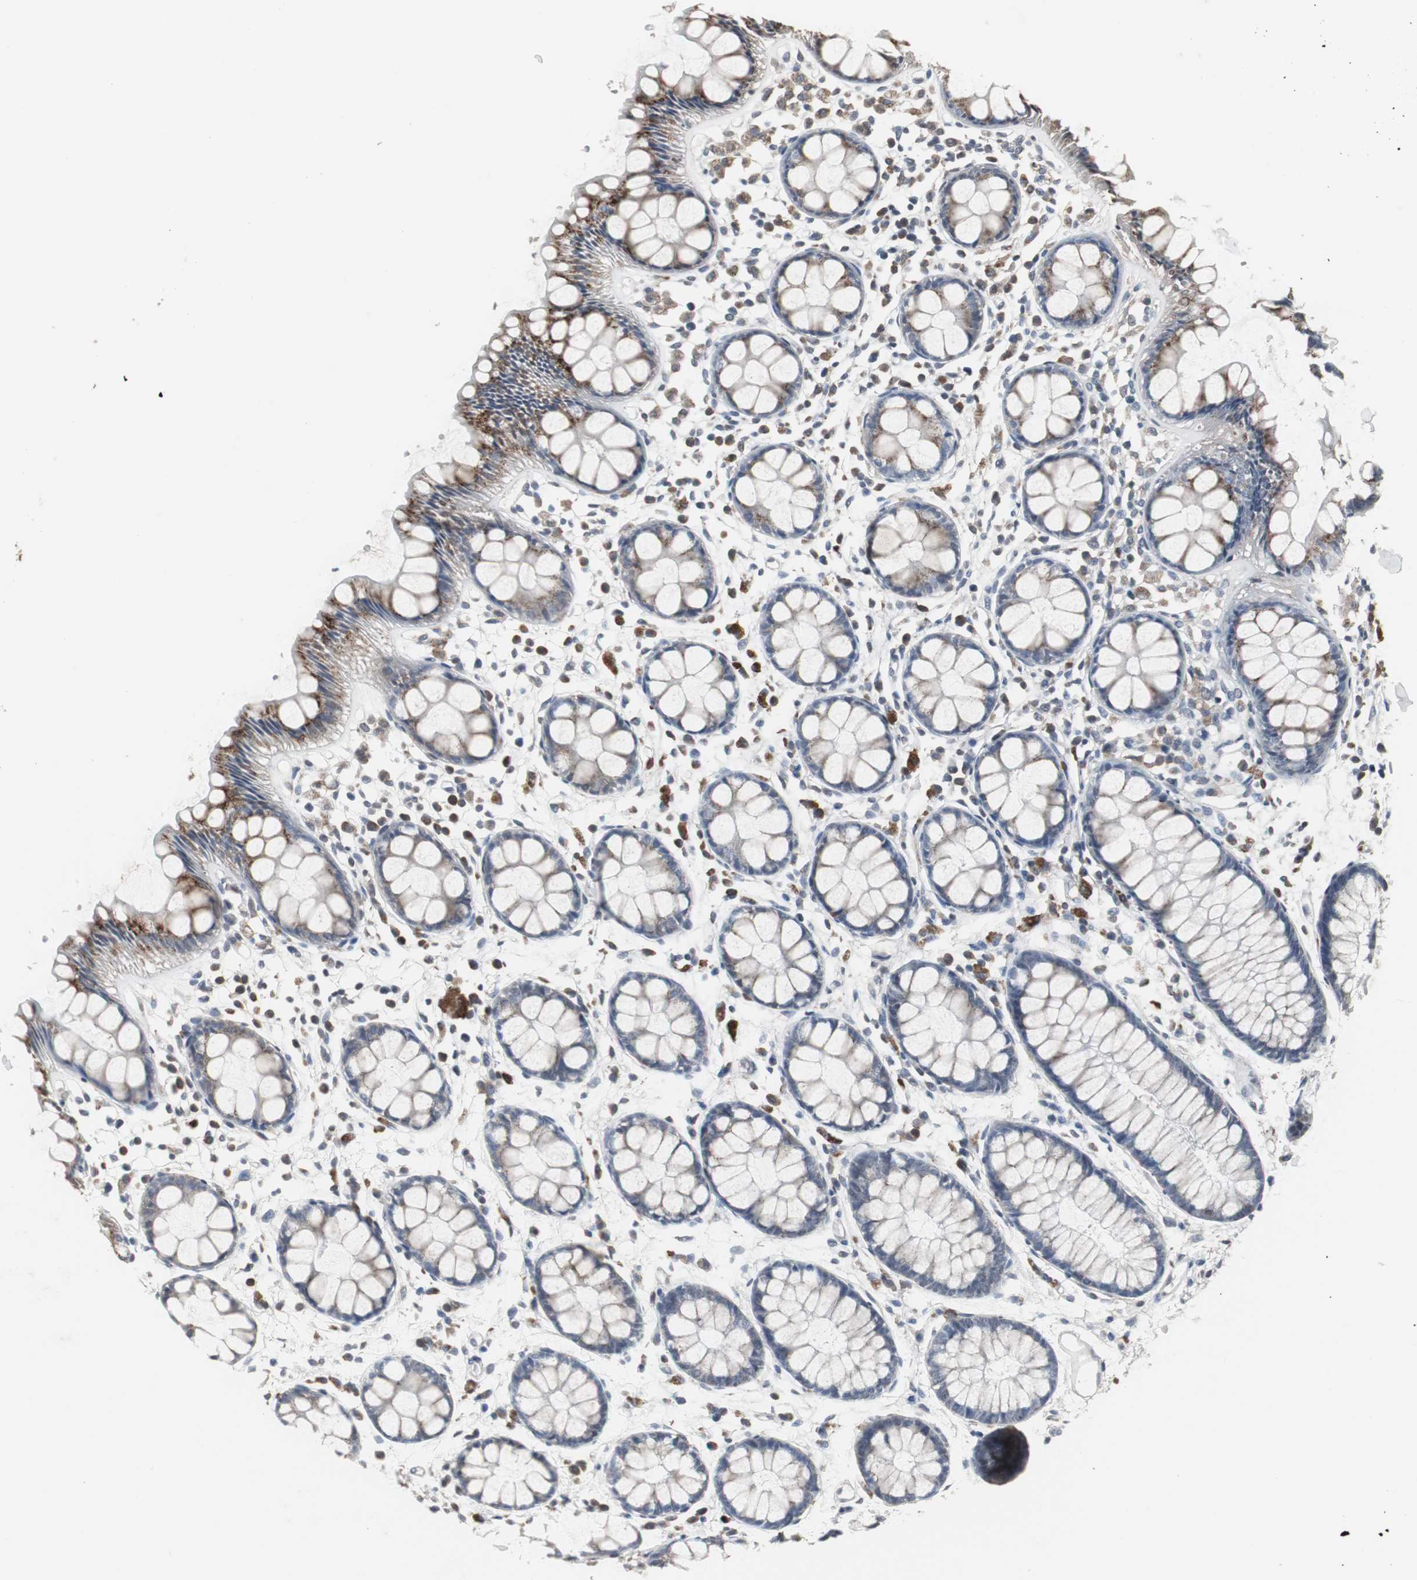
{"staining": {"intensity": "moderate", "quantity": "<25%", "location": "cytoplasmic/membranous"}, "tissue": "rectum", "cell_type": "Glandular cells", "image_type": "normal", "snomed": [{"axis": "morphology", "description": "Normal tissue, NOS"}, {"axis": "topography", "description": "Rectum"}], "caption": "The image shows immunohistochemical staining of normal rectum. There is moderate cytoplasmic/membranous expression is identified in approximately <25% of glandular cells.", "gene": "ACAA1", "patient": {"sex": "female", "age": 66}}